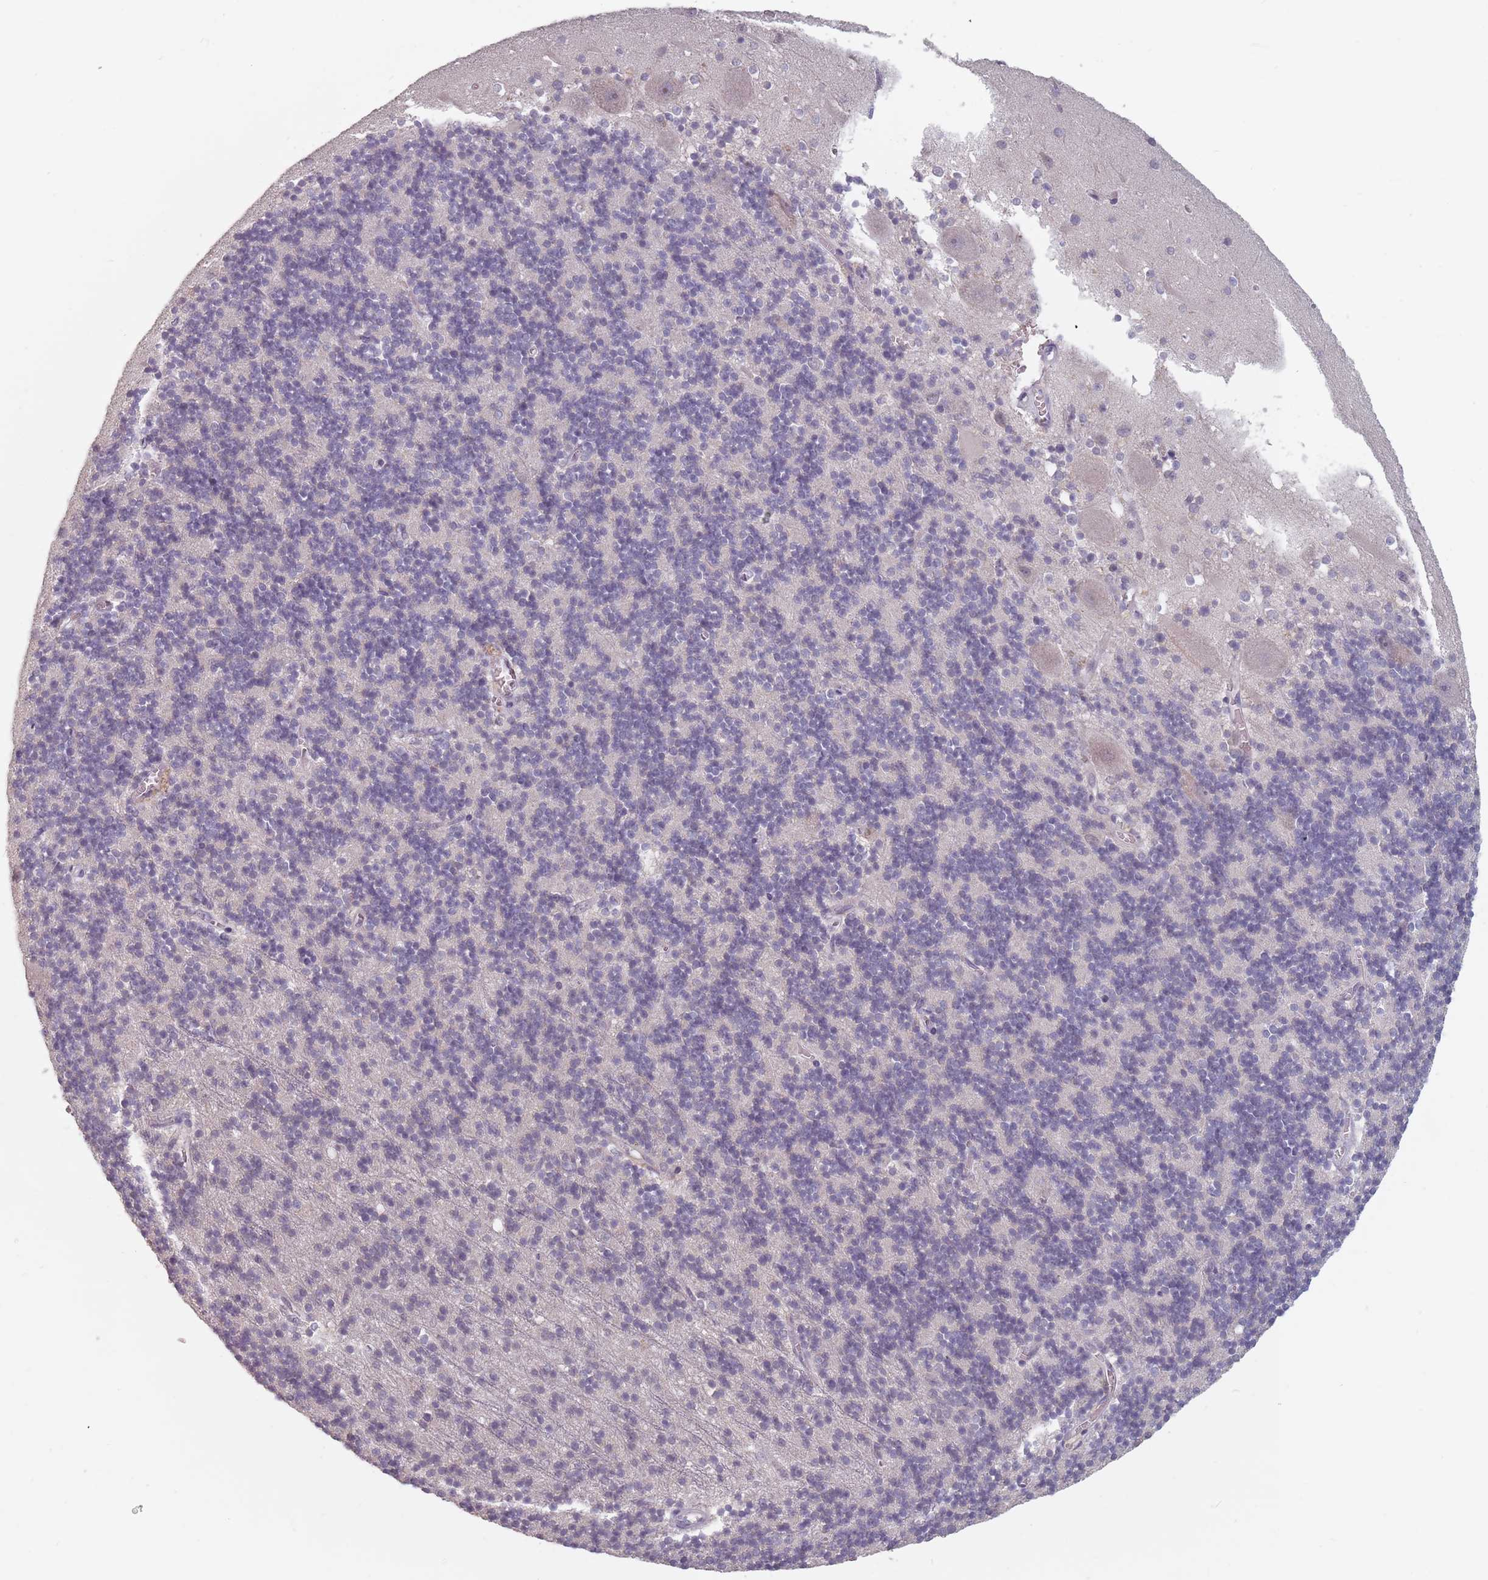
{"staining": {"intensity": "negative", "quantity": "none", "location": "none"}, "tissue": "cerebellum", "cell_type": "Cells in granular layer", "image_type": "normal", "snomed": [{"axis": "morphology", "description": "Normal tissue, NOS"}, {"axis": "topography", "description": "Cerebellum"}], "caption": "Micrograph shows no protein staining in cells in granular layer of benign cerebellum.", "gene": "ADAL", "patient": {"sex": "male", "age": 54}}